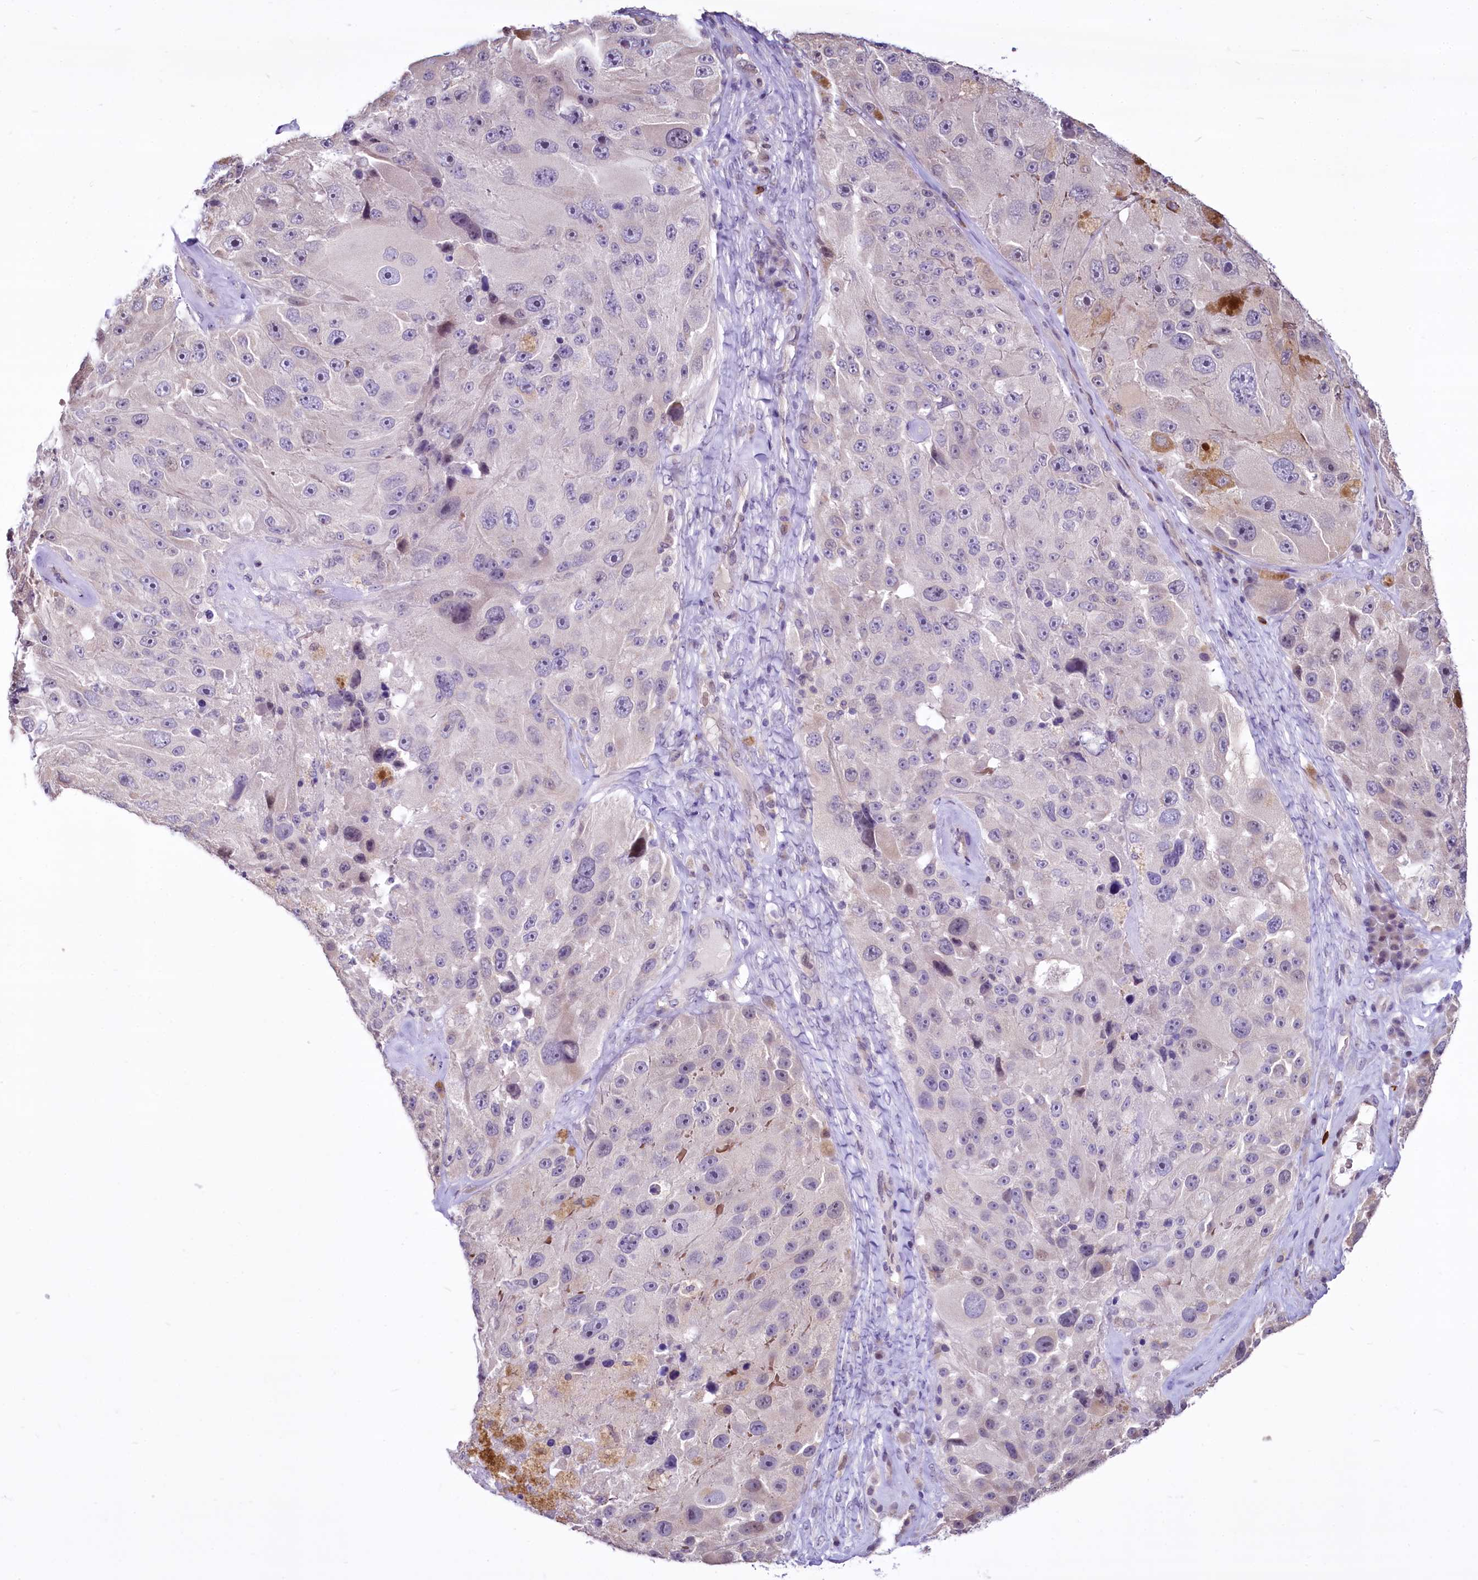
{"staining": {"intensity": "negative", "quantity": "none", "location": "none"}, "tissue": "melanoma", "cell_type": "Tumor cells", "image_type": "cancer", "snomed": [{"axis": "morphology", "description": "Malignant melanoma, Metastatic site"}, {"axis": "topography", "description": "Lymph node"}], "caption": "Immunohistochemistry (IHC) histopathology image of neoplastic tissue: melanoma stained with DAB shows no significant protein positivity in tumor cells. (Immunohistochemistry, brightfield microscopy, high magnification).", "gene": "BANK1", "patient": {"sex": "male", "age": 62}}